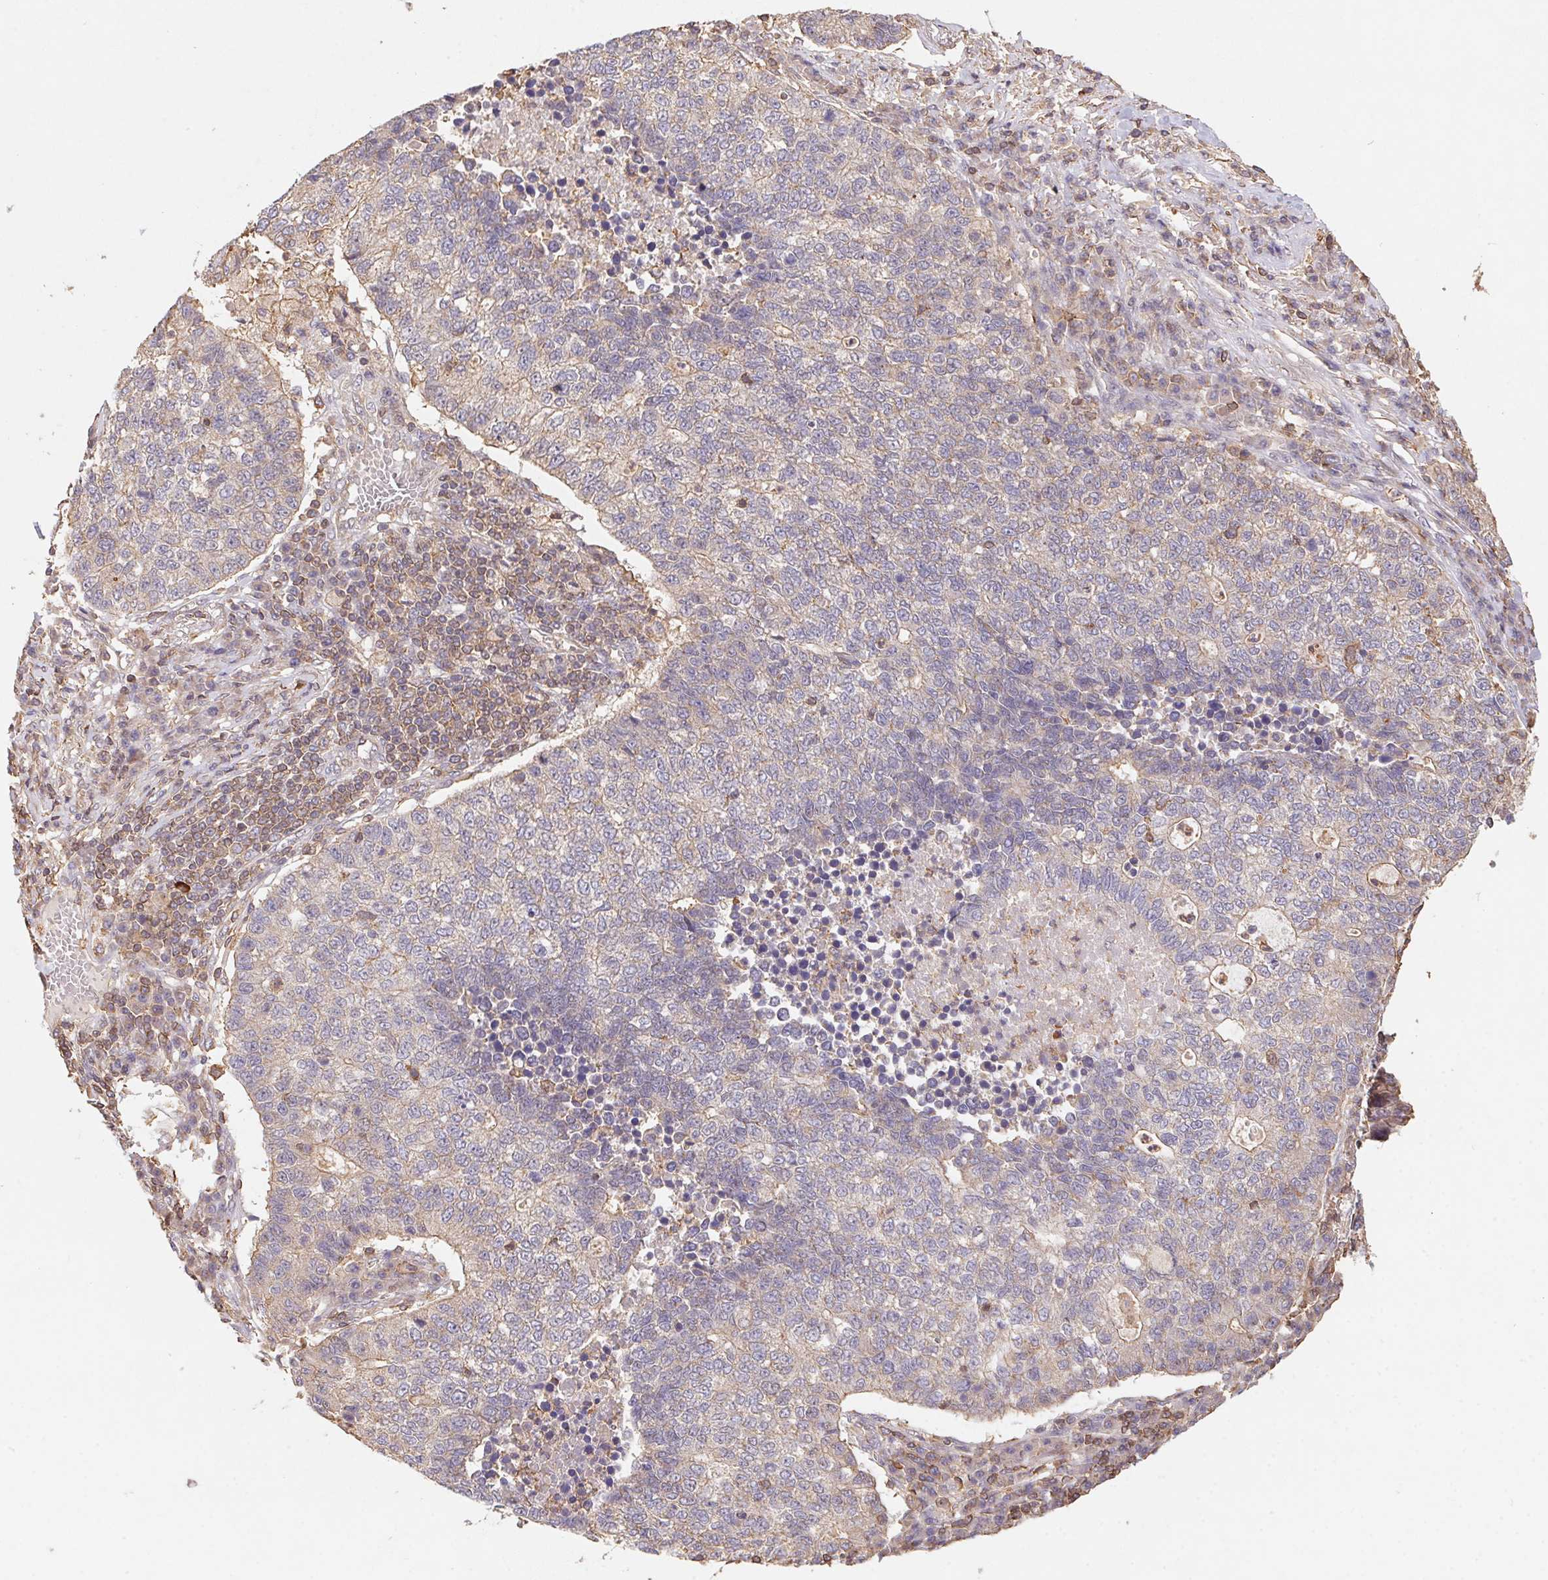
{"staining": {"intensity": "weak", "quantity": "<25%", "location": "cytoplasmic/membranous"}, "tissue": "lung cancer", "cell_type": "Tumor cells", "image_type": "cancer", "snomed": [{"axis": "morphology", "description": "Adenocarcinoma, NOS"}, {"axis": "topography", "description": "Lung"}], "caption": "This image is of lung cancer stained with IHC to label a protein in brown with the nuclei are counter-stained blue. There is no staining in tumor cells.", "gene": "ATG10", "patient": {"sex": "male", "age": 57}}